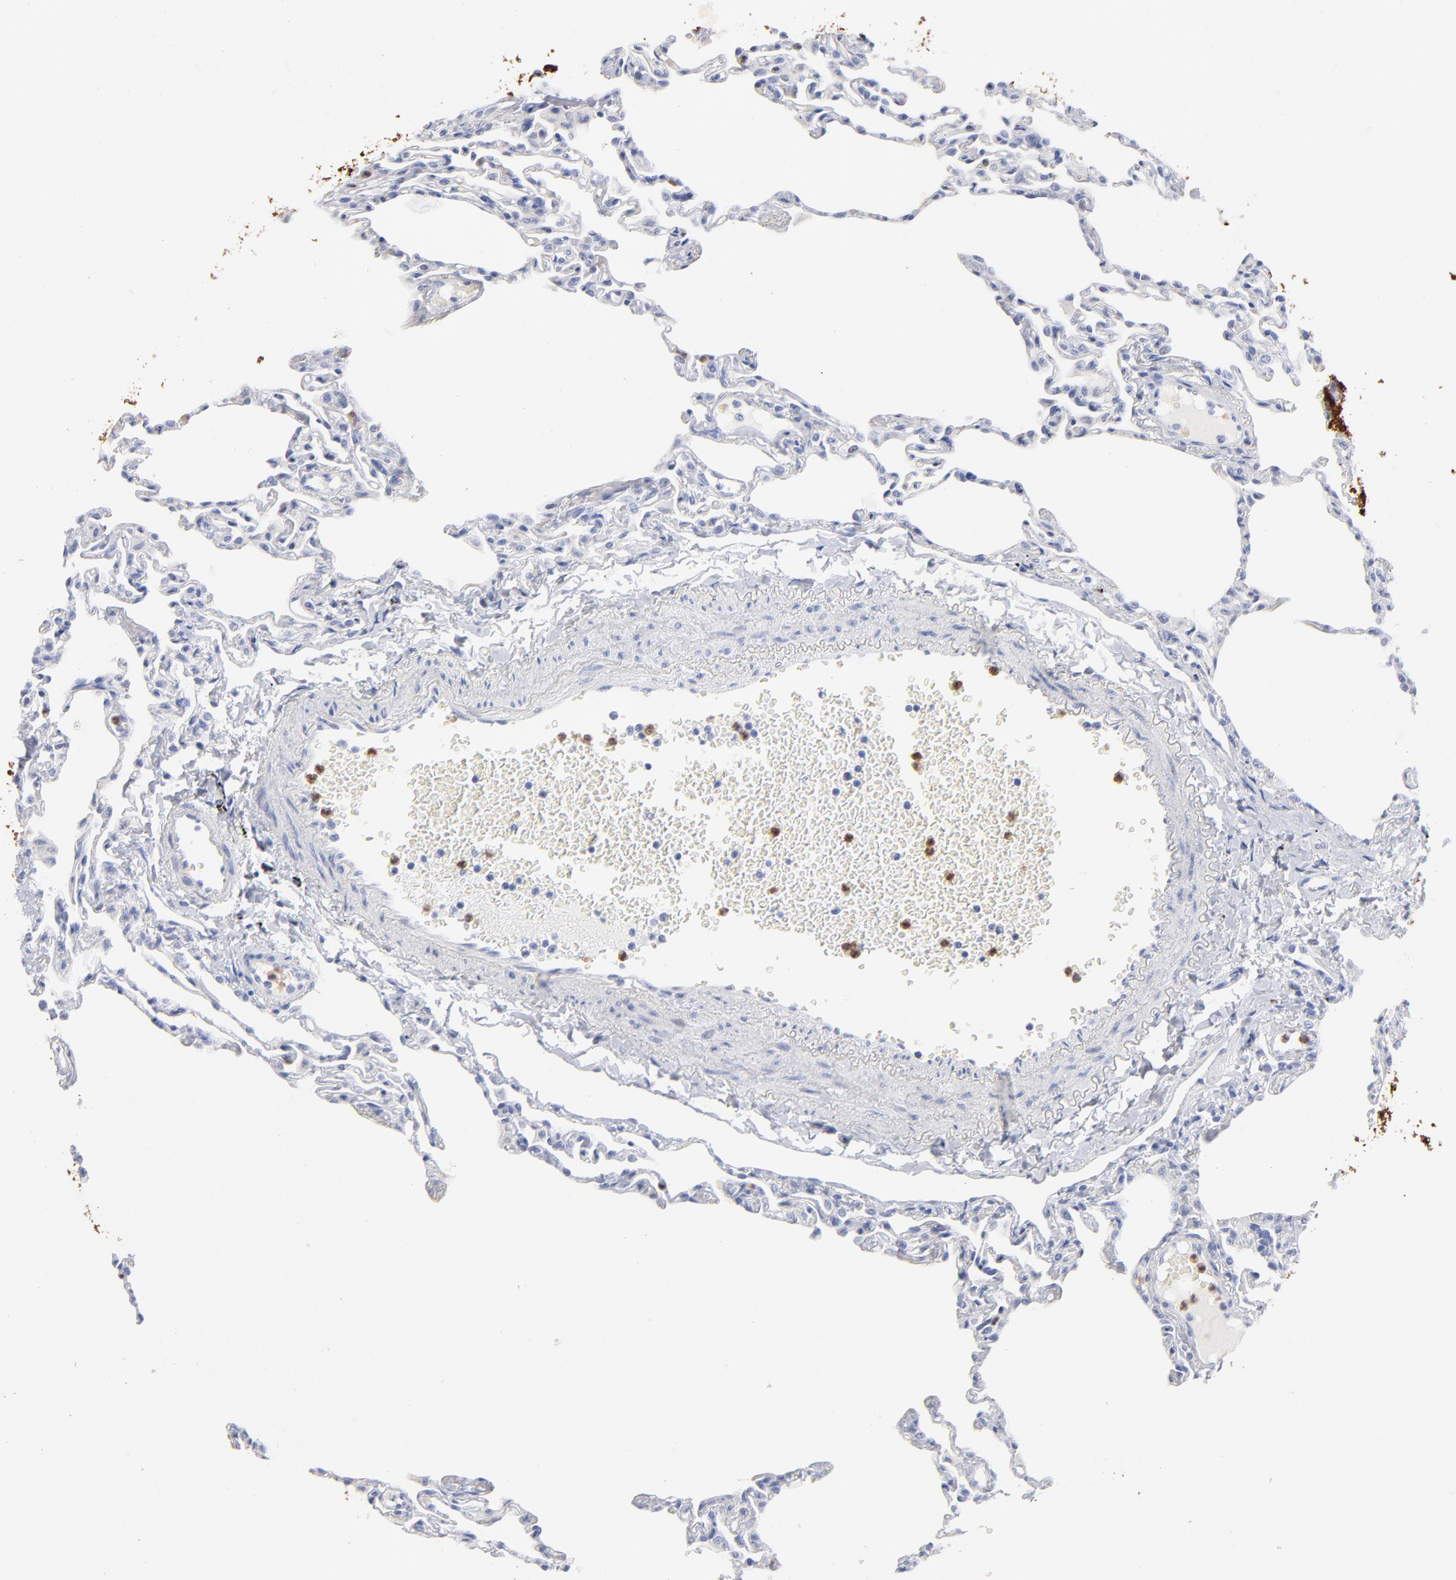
{"staining": {"intensity": "negative", "quantity": "none", "location": "none"}, "tissue": "lung", "cell_type": "Alveolar cells", "image_type": "normal", "snomed": [{"axis": "morphology", "description": "Normal tissue, NOS"}, {"axis": "topography", "description": "Lung"}], "caption": "Immunohistochemistry (IHC) photomicrograph of normal human lung stained for a protein (brown), which exhibits no positivity in alveolar cells.", "gene": "ARG1", "patient": {"sex": "female", "age": 49}}